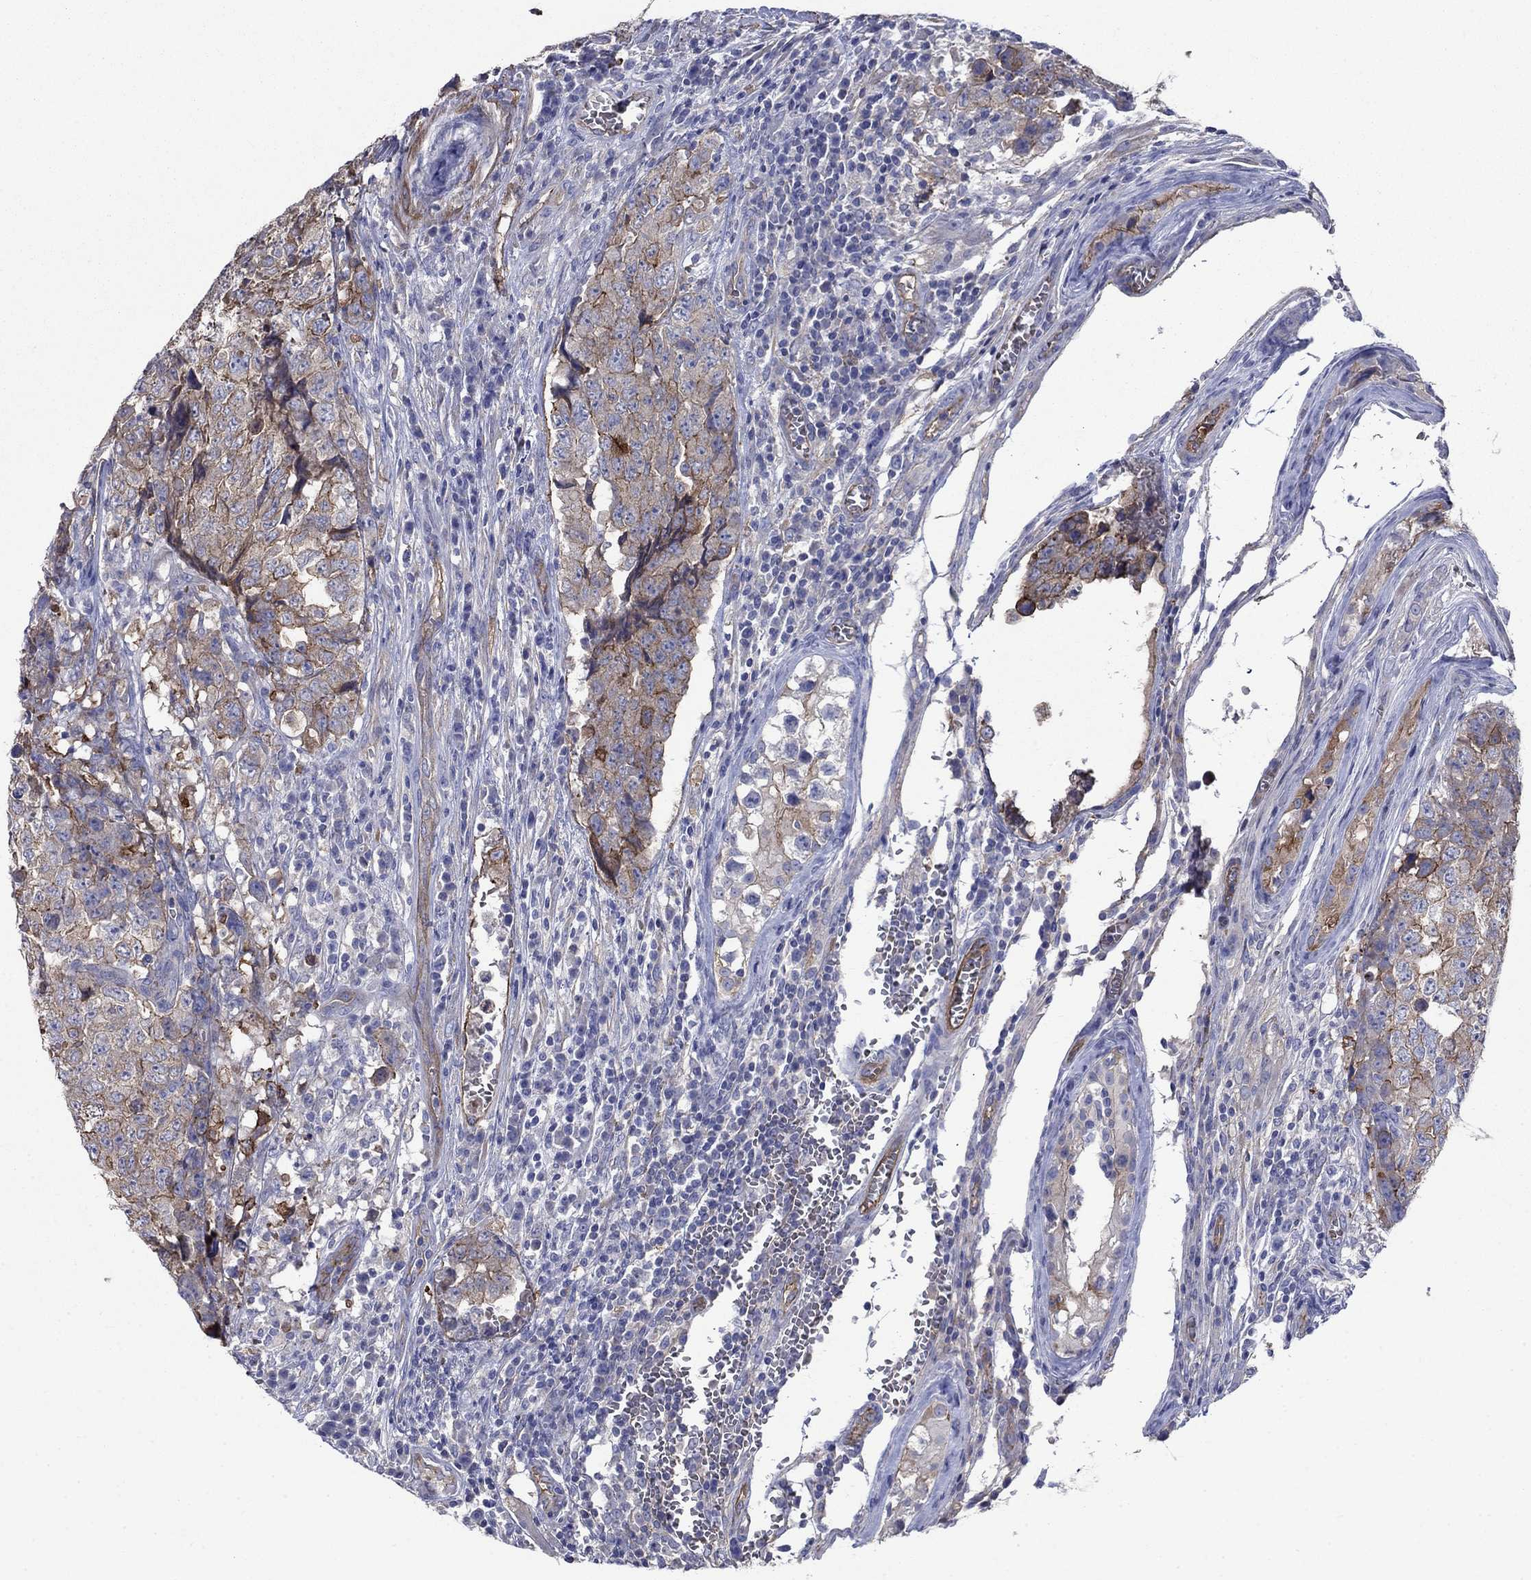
{"staining": {"intensity": "moderate", "quantity": "25%-75%", "location": "cytoplasmic/membranous"}, "tissue": "testis cancer", "cell_type": "Tumor cells", "image_type": "cancer", "snomed": [{"axis": "morphology", "description": "Carcinoma, Embryonal, NOS"}, {"axis": "topography", "description": "Testis"}], "caption": "Testis embryonal carcinoma stained with a brown dye reveals moderate cytoplasmic/membranous positive positivity in approximately 25%-75% of tumor cells.", "gene": "FLNC", "patient": {"sex": "male", "age": 23}}